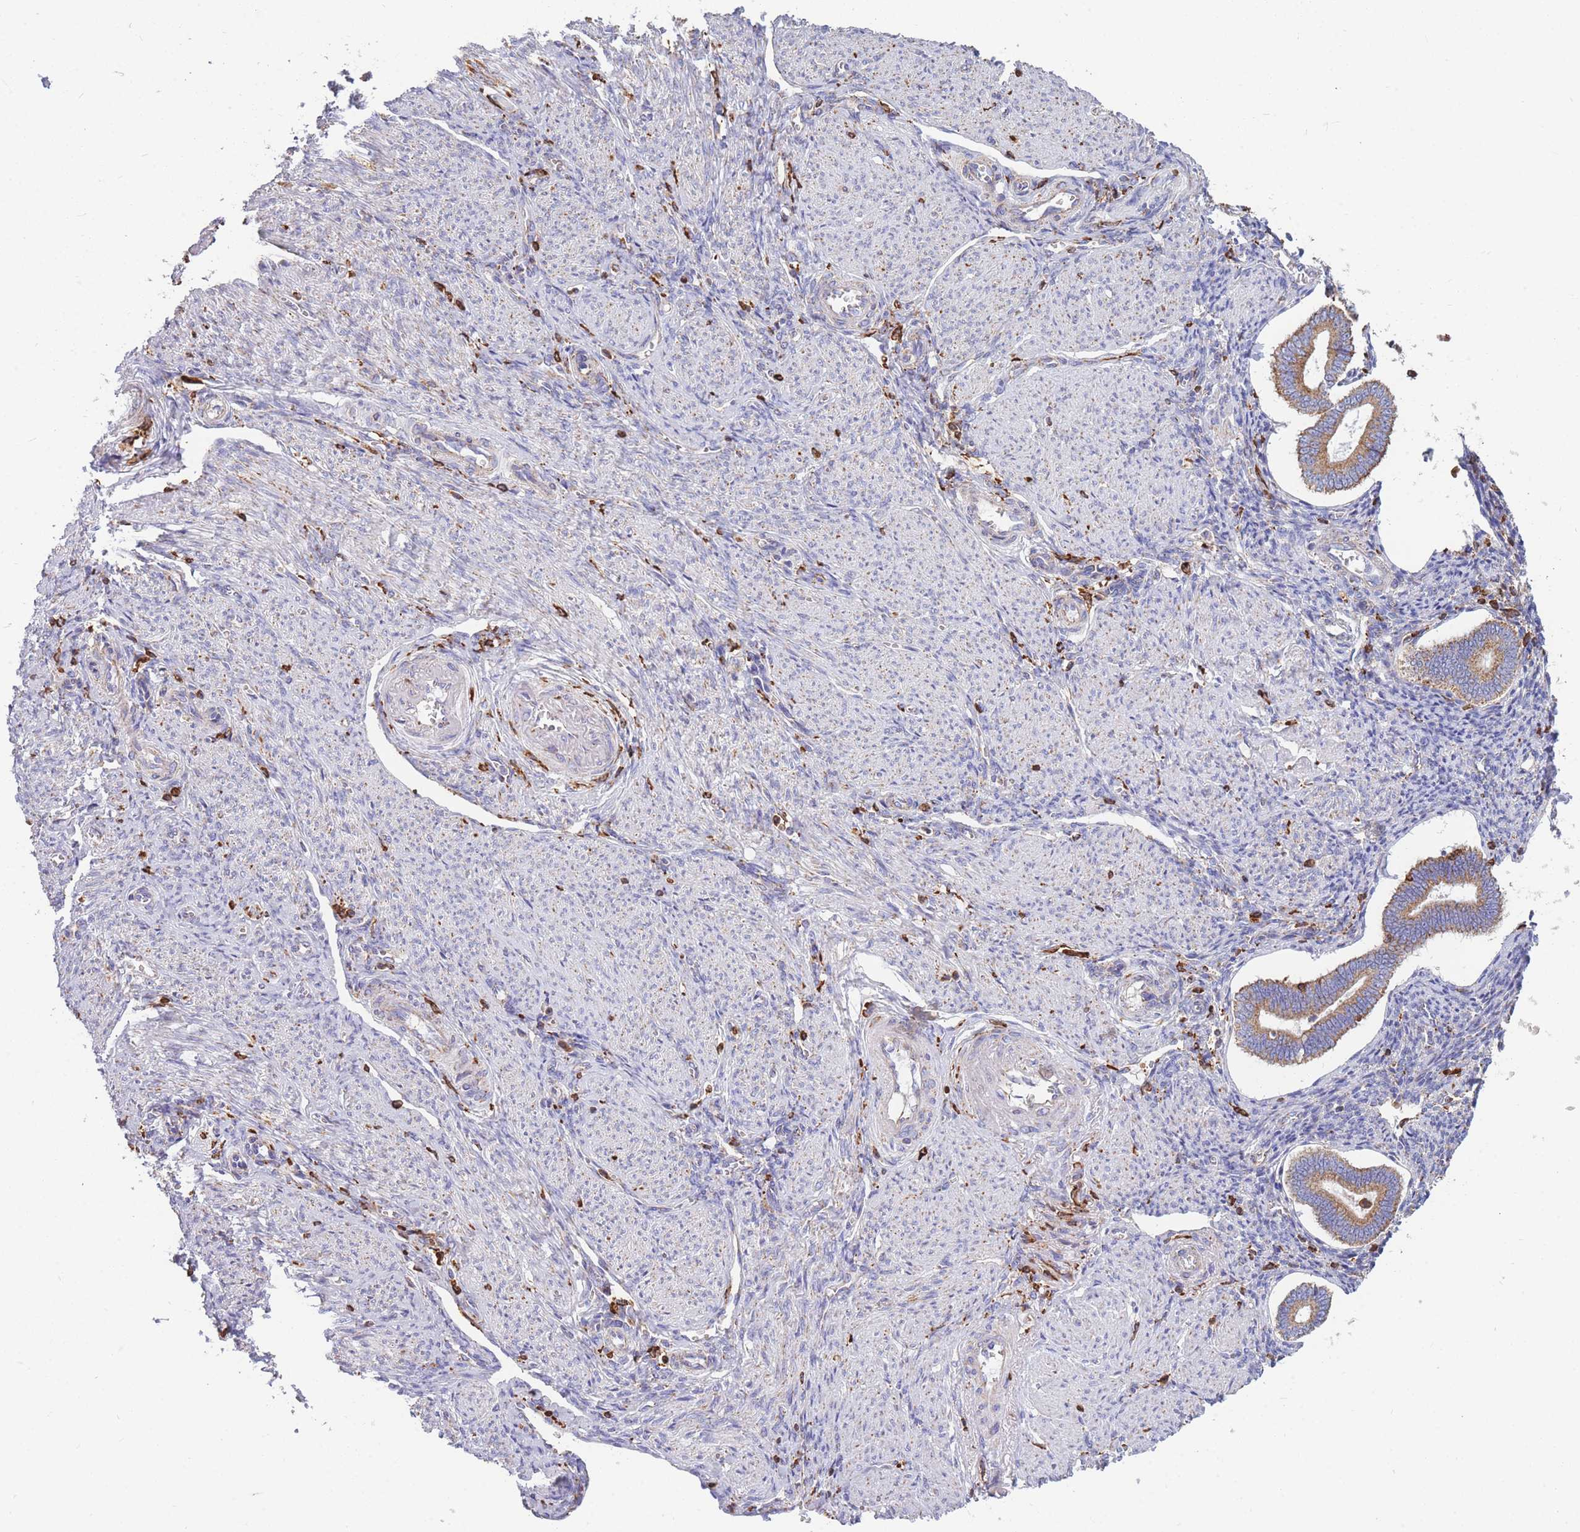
{"staining": {"intensity": "weak", "quantity": "25%-75%", "location": "cytoplasmic/membranous"}, "tissue": "endometrium", "cell_type": "Cells in endometrial stroma", "image_type": "normal", "snomed": [{"axis": "morphology", "description": "Normal tissue, NOS"}, {"axis": "topography", "description": "Endometrium"}], "caption": "A micrograph showing weak cytoplasmic/membranous staining in about 25%-75% of cells in endometrial stroma in unremarkable endometrium, as visualized by brown immunohistochemical staining.", "gene": "MRPL54", "patient": {"sex": "female", "age": 44}}